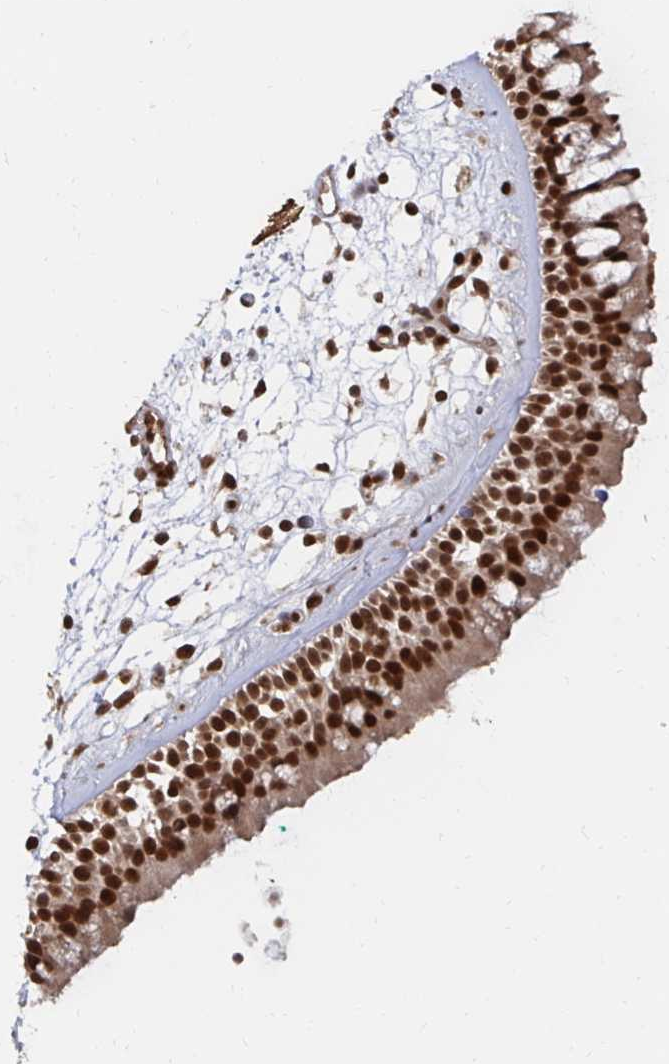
{"staining": {"intensity": "strong", "quantity": ">75%", "location": "nuclear"}, "tissue": "nasopharynx", "cell_type": "Respiratory epithelial cells", "image_type": "normal", "snomed": [{"axis": "morphology", "description": "Normal tissue, NOS"}, {"axis": "topography", "description": "Nasopharynx"}], "caption": "The image displays immunohistochemical staining of normal nasopharynx. There is strong nuclear staining is appreciated in approximately >75% of respiratory epithelial cells. Ihc stains the protein in brown and the nuclei are stained blue.", "gene": "GTF3C6", "patient": {"sex": "female", "age": 70}}